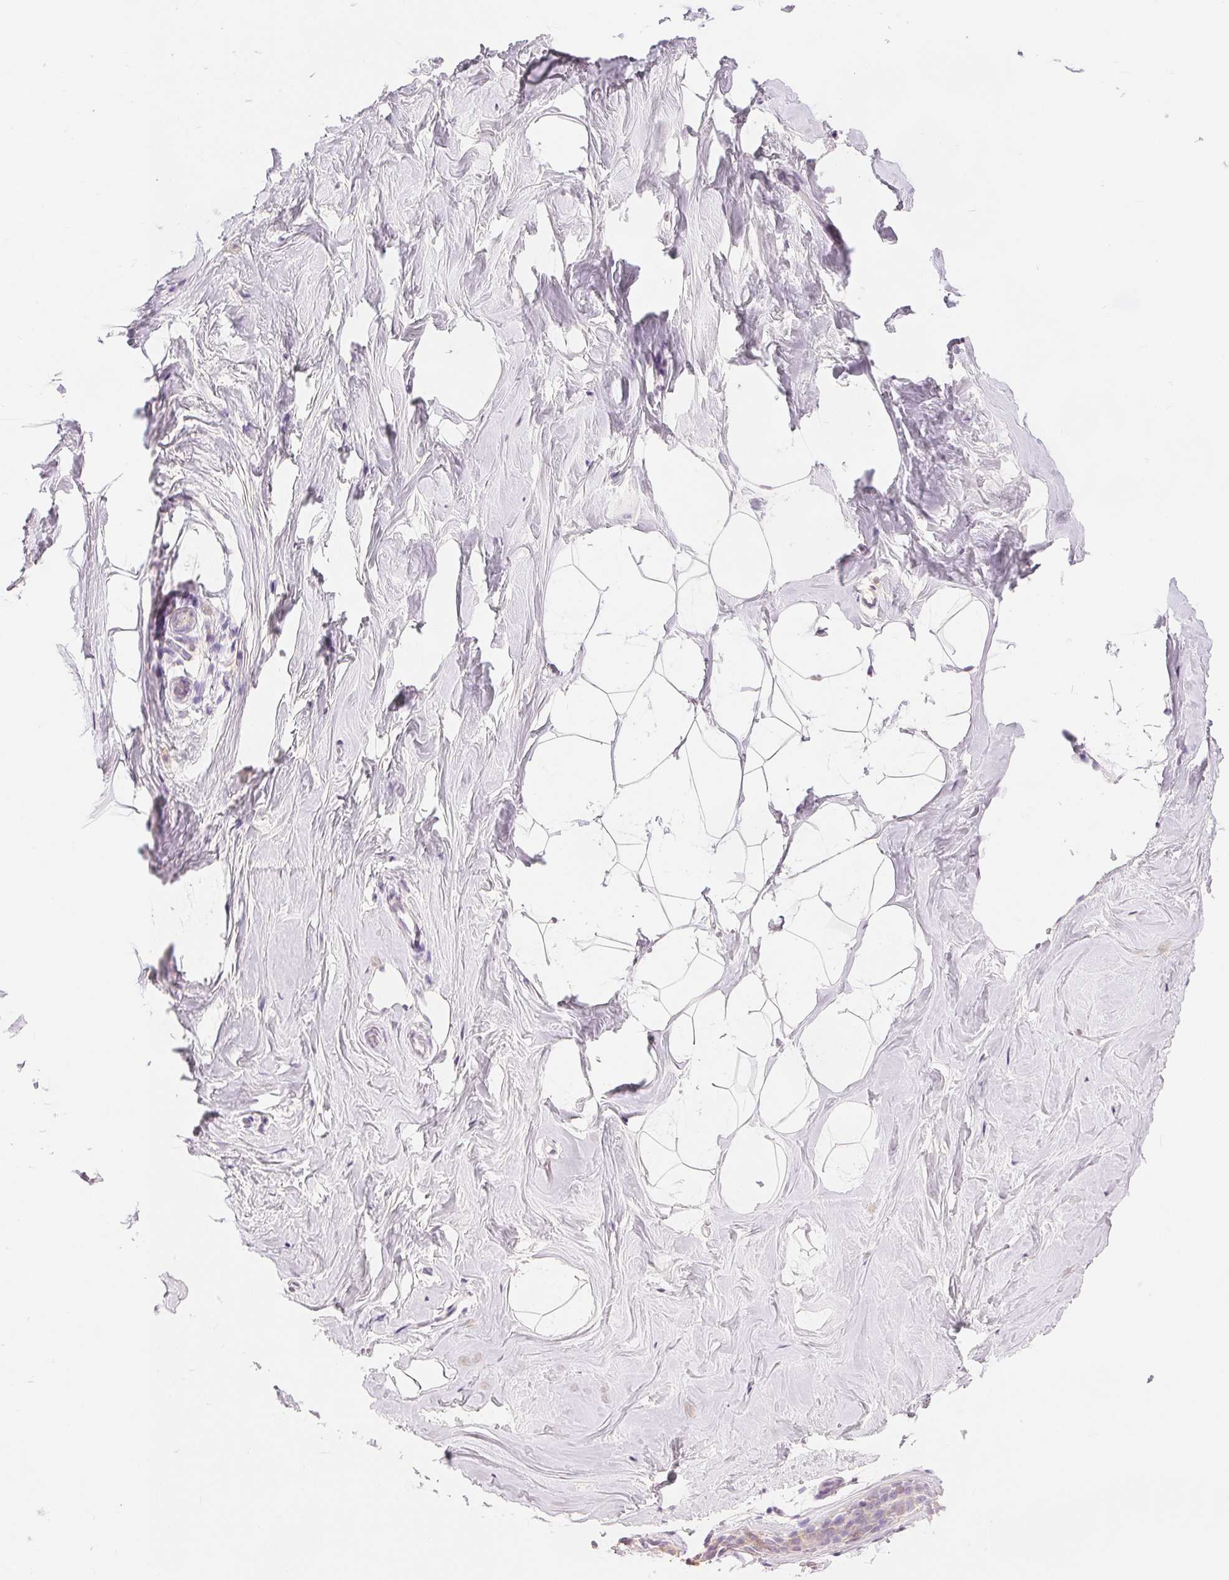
{"staining": {"intensity": "negative", "quantity": "none", "location": "none"}, "tissue": "breast", "cell_type": "Adipocytes", "image_type": "normal", "snomed": [{"axis": "morphology", "description": "Normal tissue, NOS"}, {"axis": "topography", "description": "Breast"}], "caption": "Unremarkable breast was stained to show a protein in brown. There is no significant positivity in adipocytes. Brightfield microscopy of IHC stained with DAB (brown) and hematoxylin (blue), captured at high magnification.", "gene": "CA12", "patient": {"sex": "female", "age": 32}}